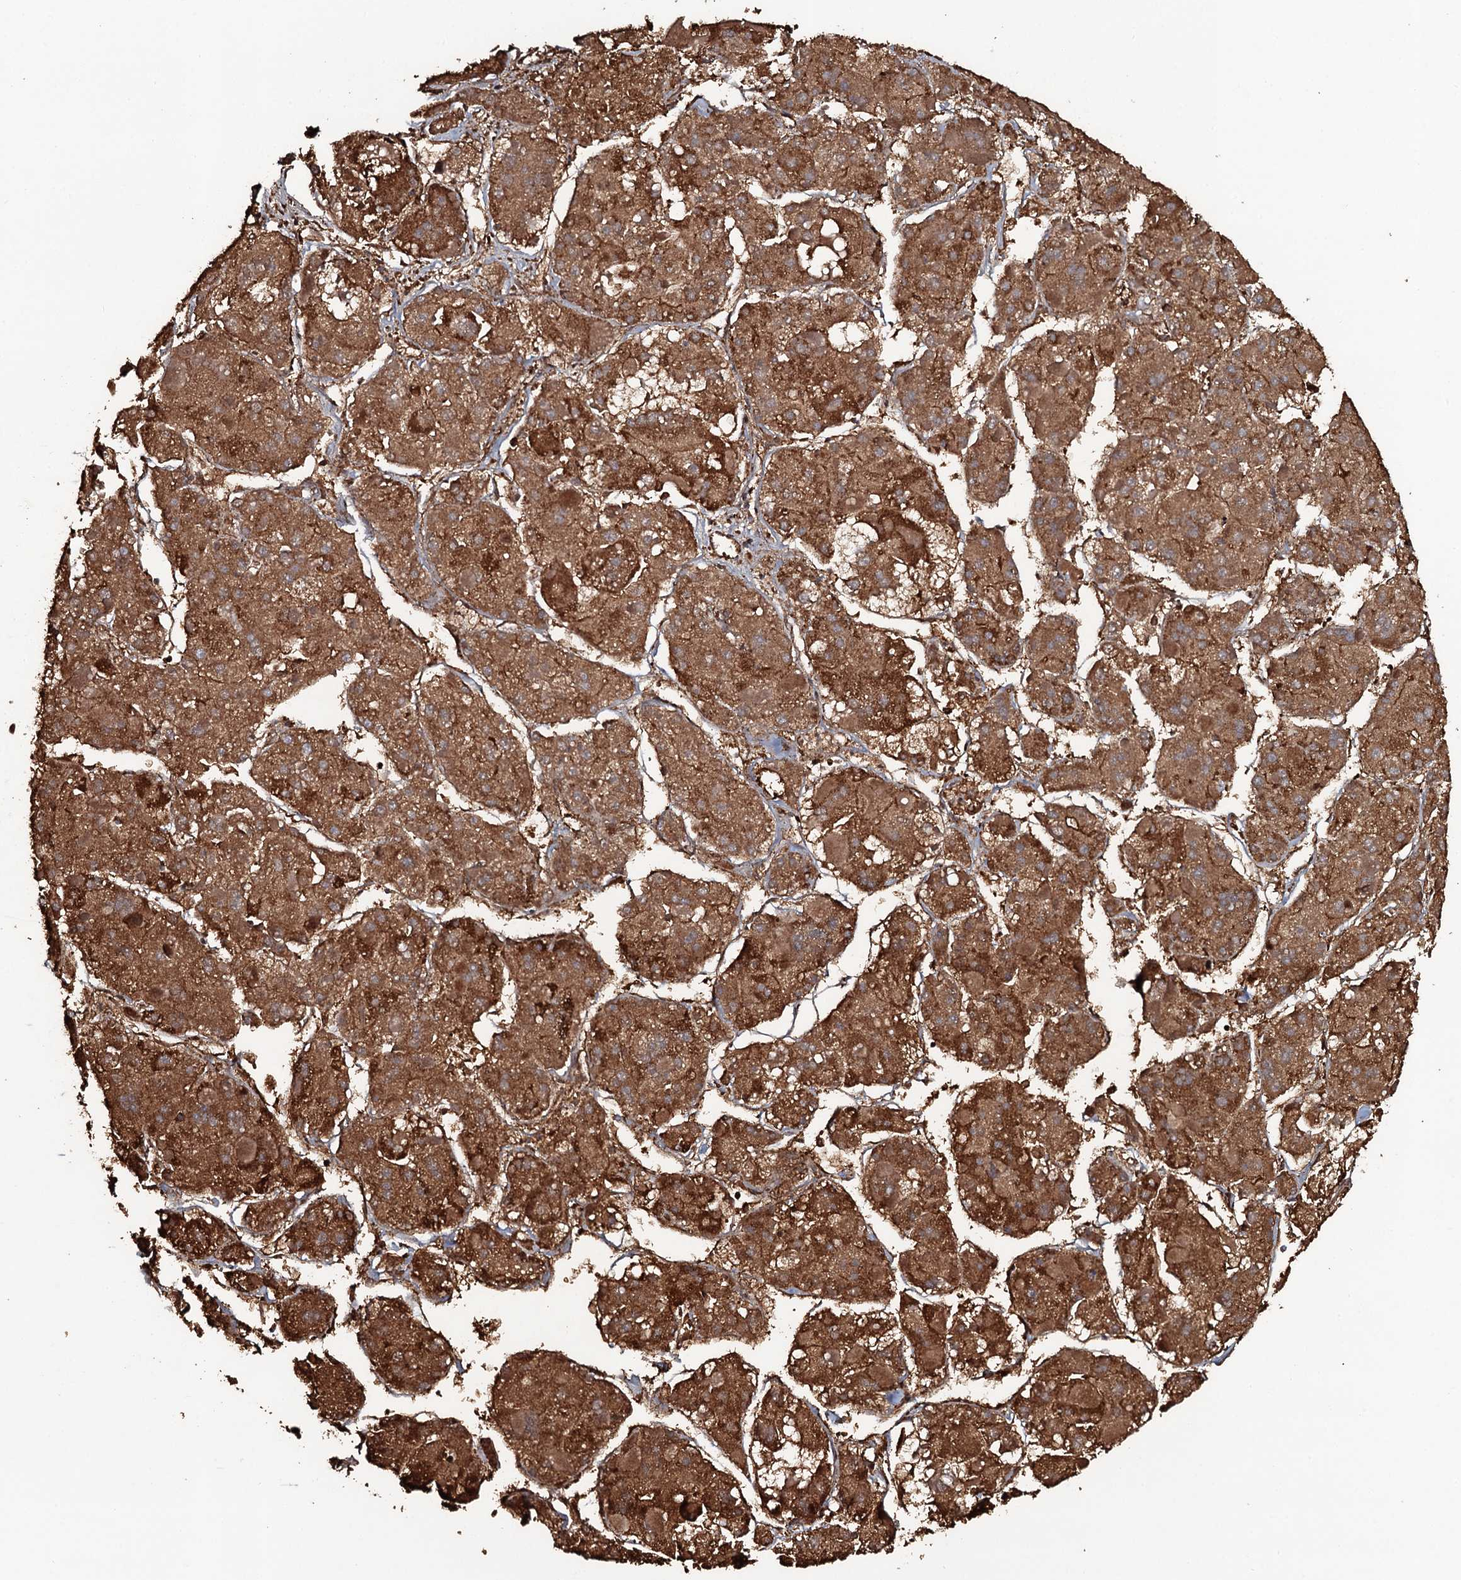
{"staining": {"intensity": "strong", "quantity": ">75%", "location": "cytoplasmic/membranous"}, "tissue": "liver cancer", "cell_type": "Tumor cells", "image_type": "cancer", "snomed": [{"axis": "morphology", "description": "Carcinoma, Hepatocellular, NOS"}, {"axis": "topography", "description": "Liver"}], "caption": "Human liver hepatocellular carcinoma stained for a protein (brown) reveals strong cytoplasmic/membranous positive expression in about >75% of tumor cells.", "gene": "VWA8", "patient": {"sex": "female", "age": 73}}